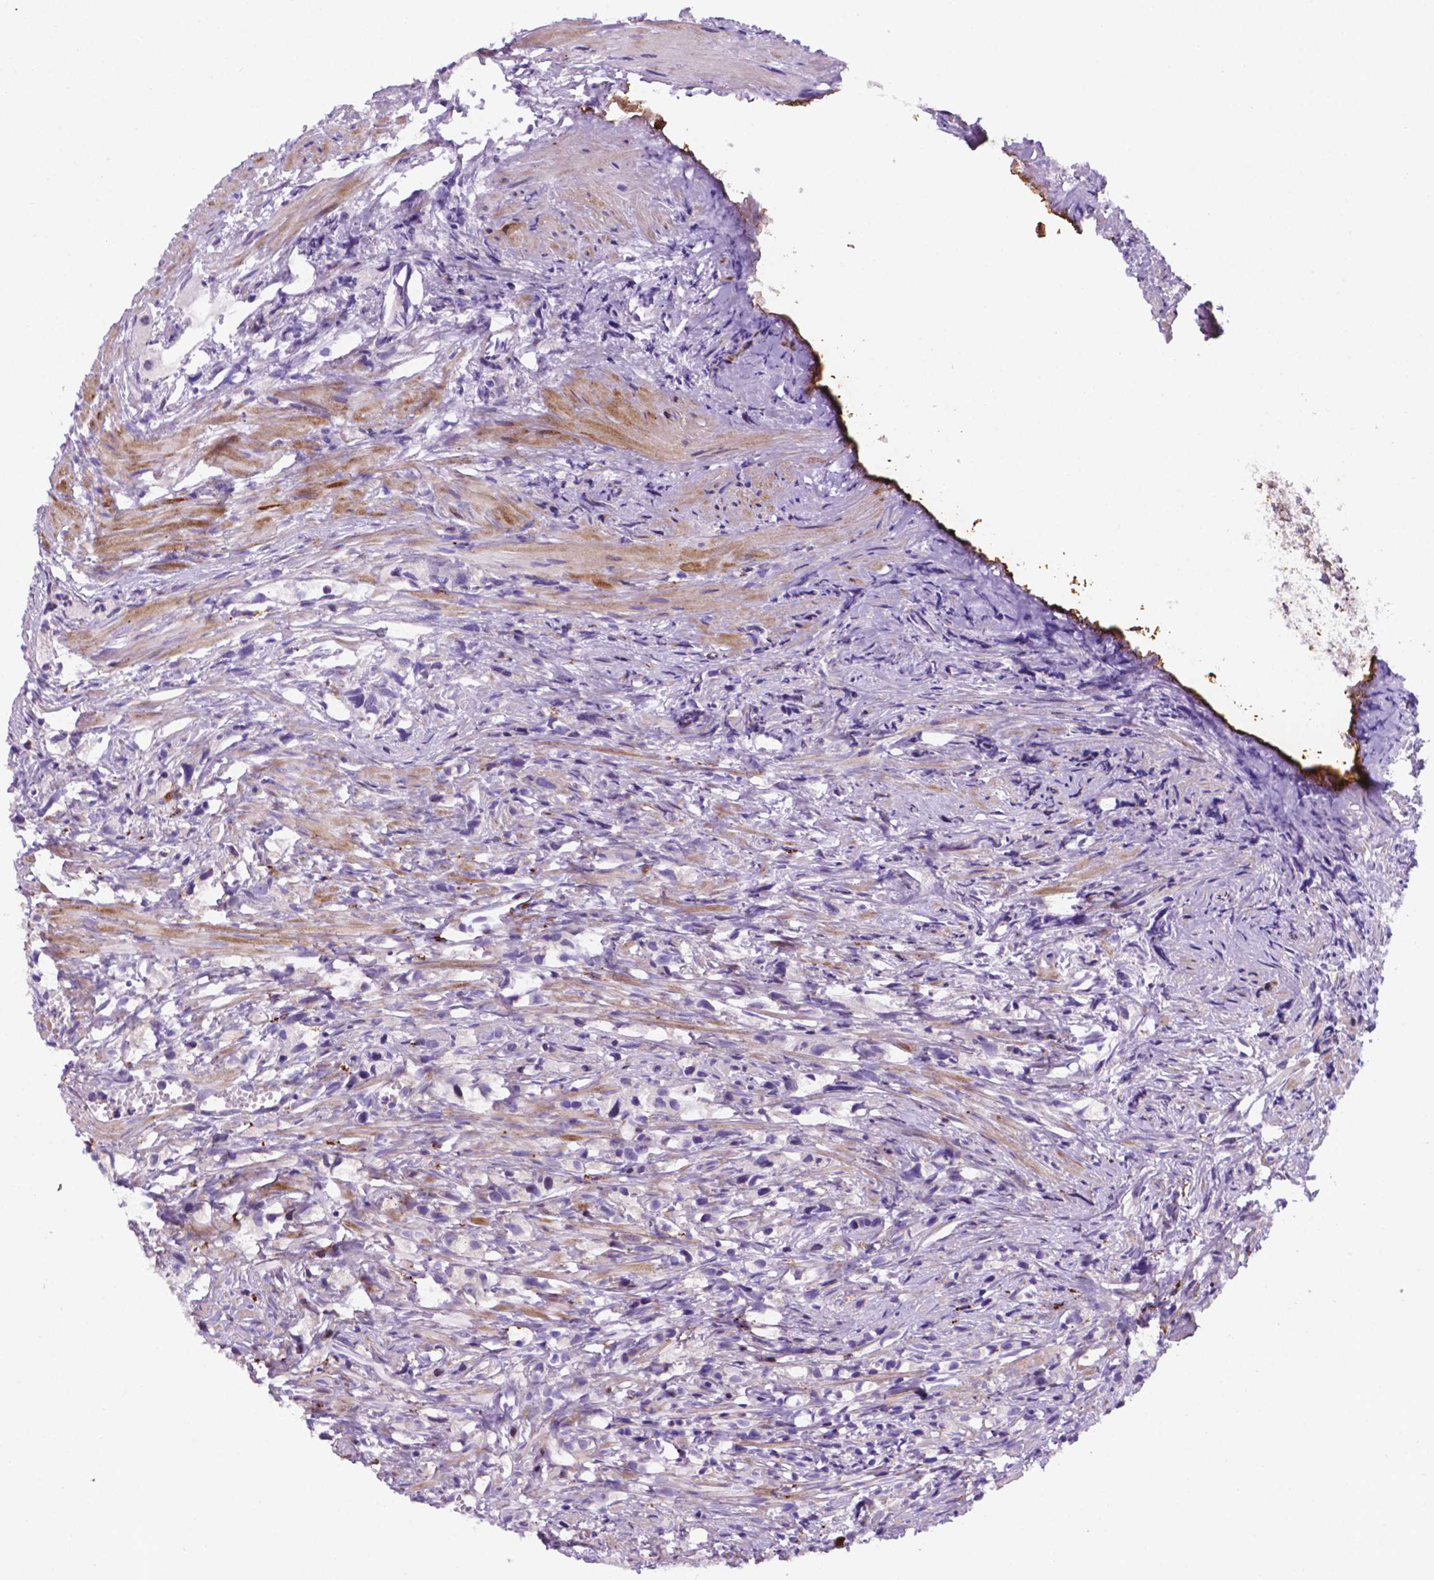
{"staining": {"intensity": "moderate", "quantity": "<25%", "location": "nuclear"}, "tissue": "prostate cancer", "cell_type": "Tumor cells", "image_type": "cancer", "snomed": [{"axis": "morphology", "description": "Adenocarcinoma, High grade"}, {"axis": "topography", "description": "Prostate"}], "caption": "This photomicrograph demonstrates immunohistochemistry staining of prostate cancer, with low moderate nuclear positivity in approximately <25% of tumor cells.", "gene": "TM4SF20", "patient": {"sex": "male", "age": 75}}